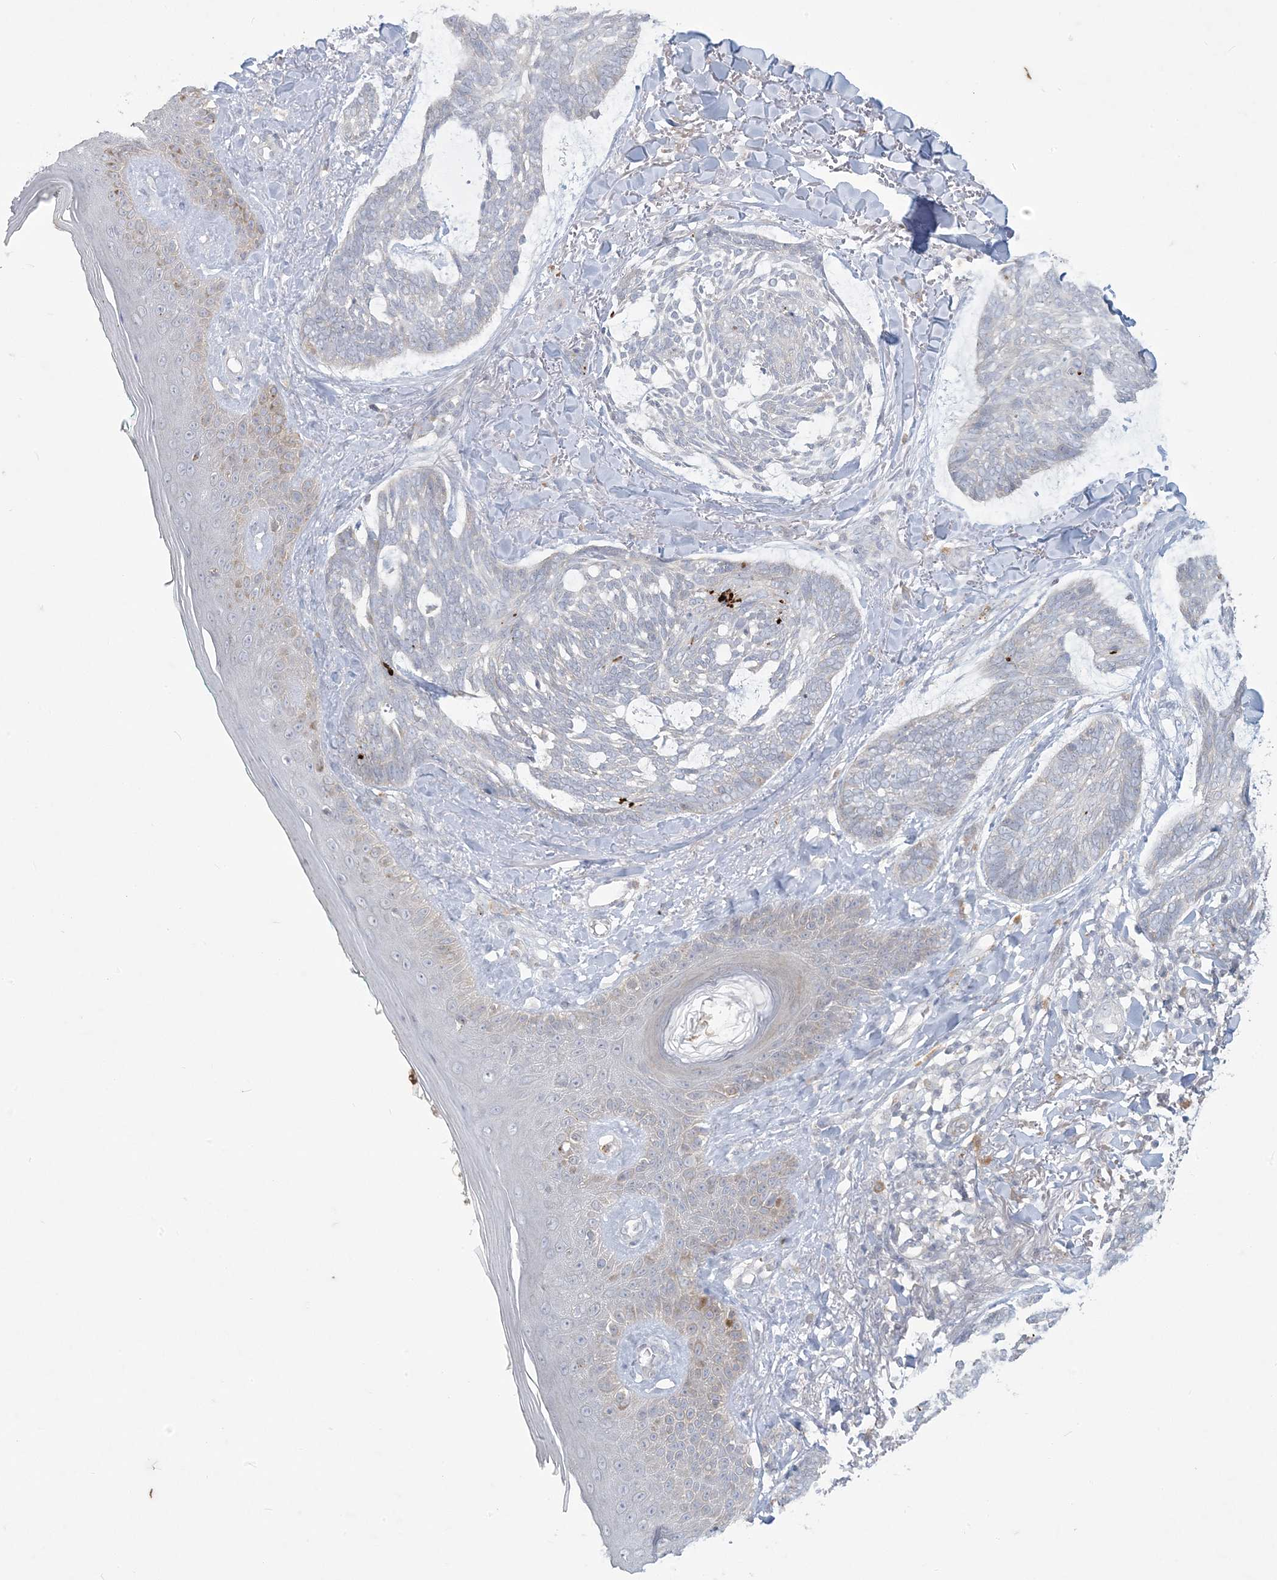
{"staining": {"intensity": "negative", "quantity": "none", "location": "none"}, "tissue": "skin cancer", "cell_type": "Tumor cells", "image_type": "cancer", "snomed": [{"axis": "morphology", "description": "Basal cell carcinoma"}, {"axis": "topography", "description": "Skin"}], "caption": "Immunohistochemical staining of human skin cancer exhibits no significant positivity in tumor cells.", "gene": "KIF3A", "patient": {"sex": "male", "age": 43}}